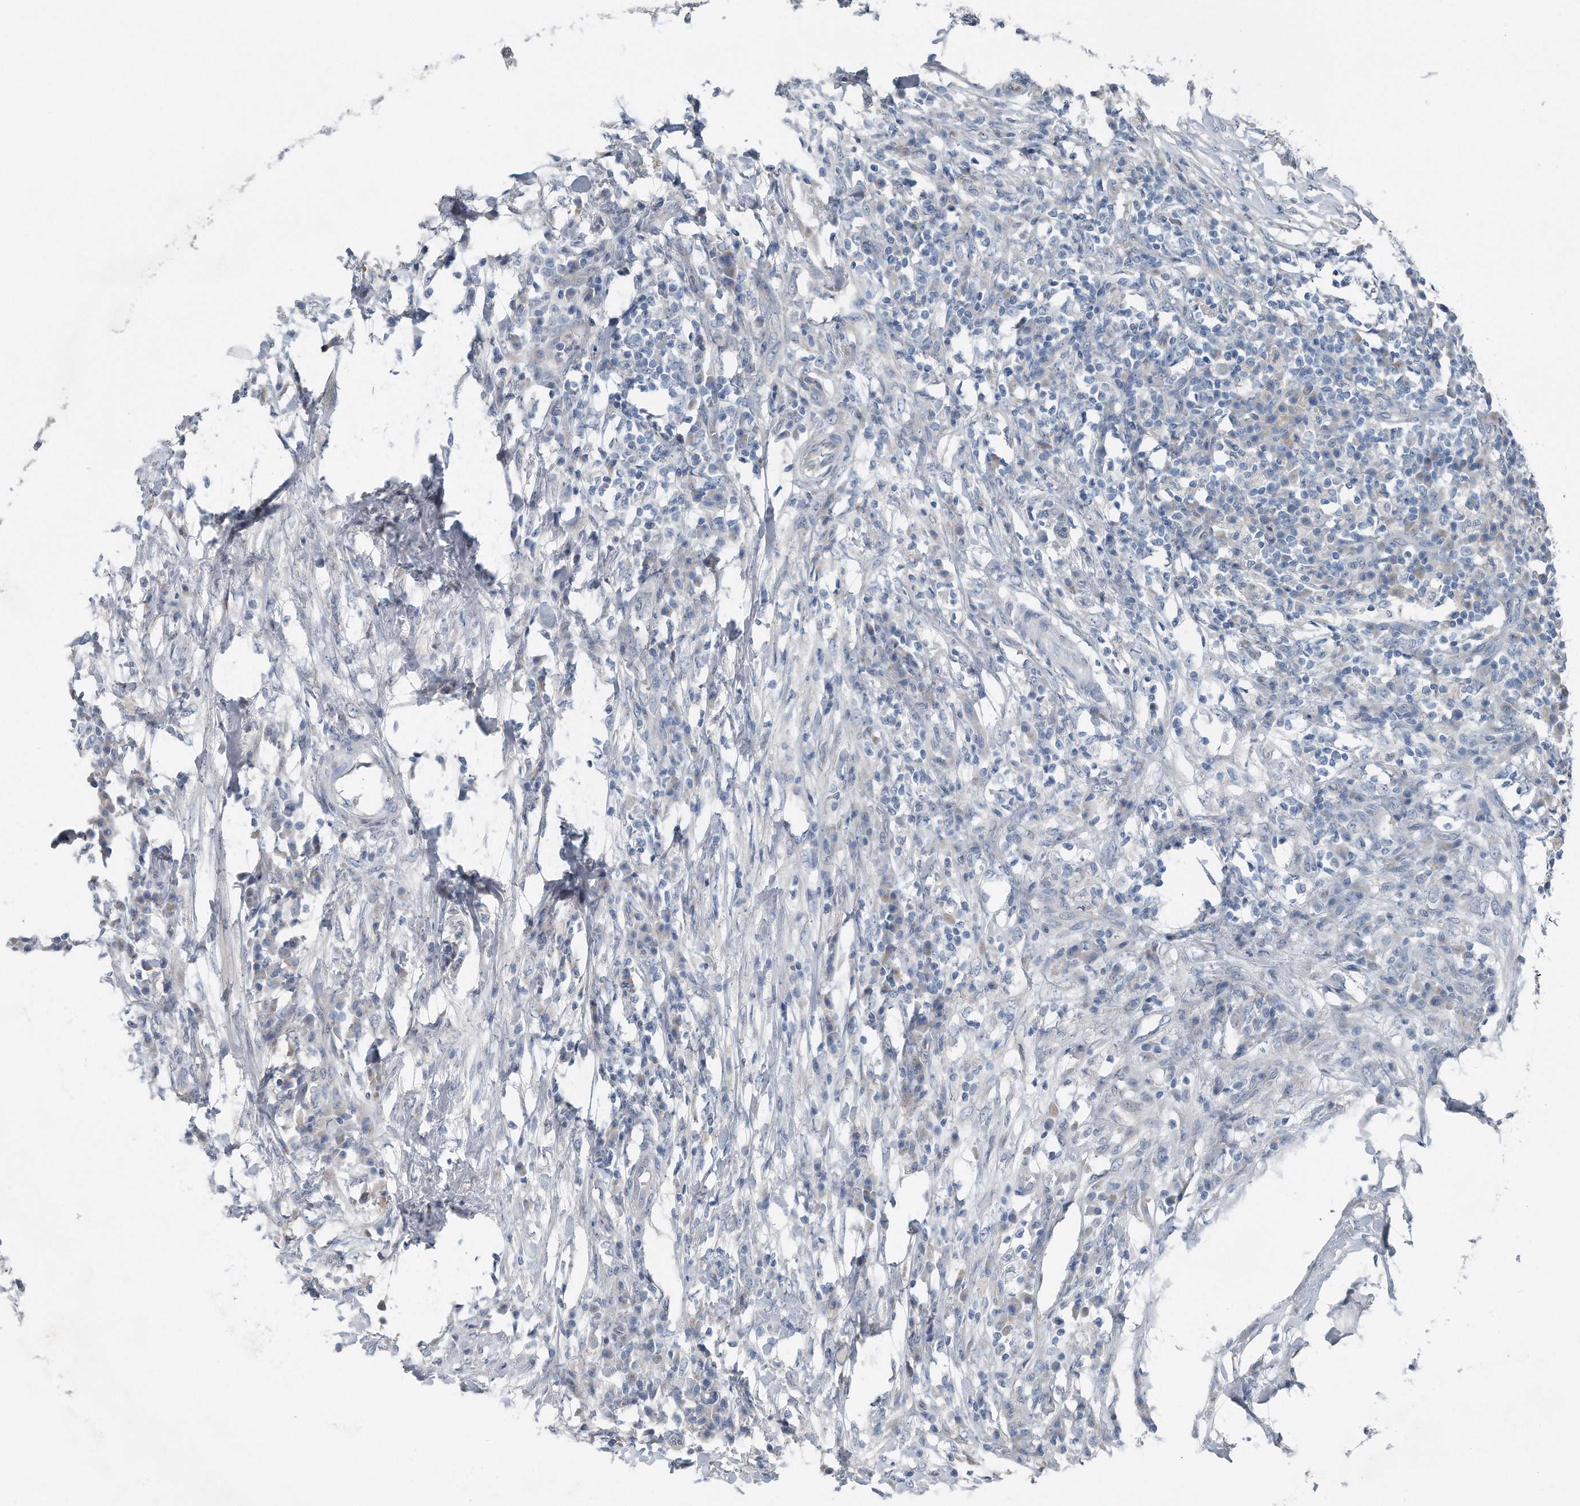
{"staining": {"intensity": "negative", "quantity": "none", "location": "none"}, "tissue": "colorectal cancer", "cell_type": "Tumor cells", "image_type": "cancer", "snomed": [{"axis": "morphology", "description": "Adenocarcinoma, NOS"}, {"axis": "topography", "description": "Colon"}], "caption": "Micrograph shows no protein staining in tumor cells of colorectal adenocarcinoma tissue.", "gene": "YRDC", "patient": {"sex": "male", "age": 83}}